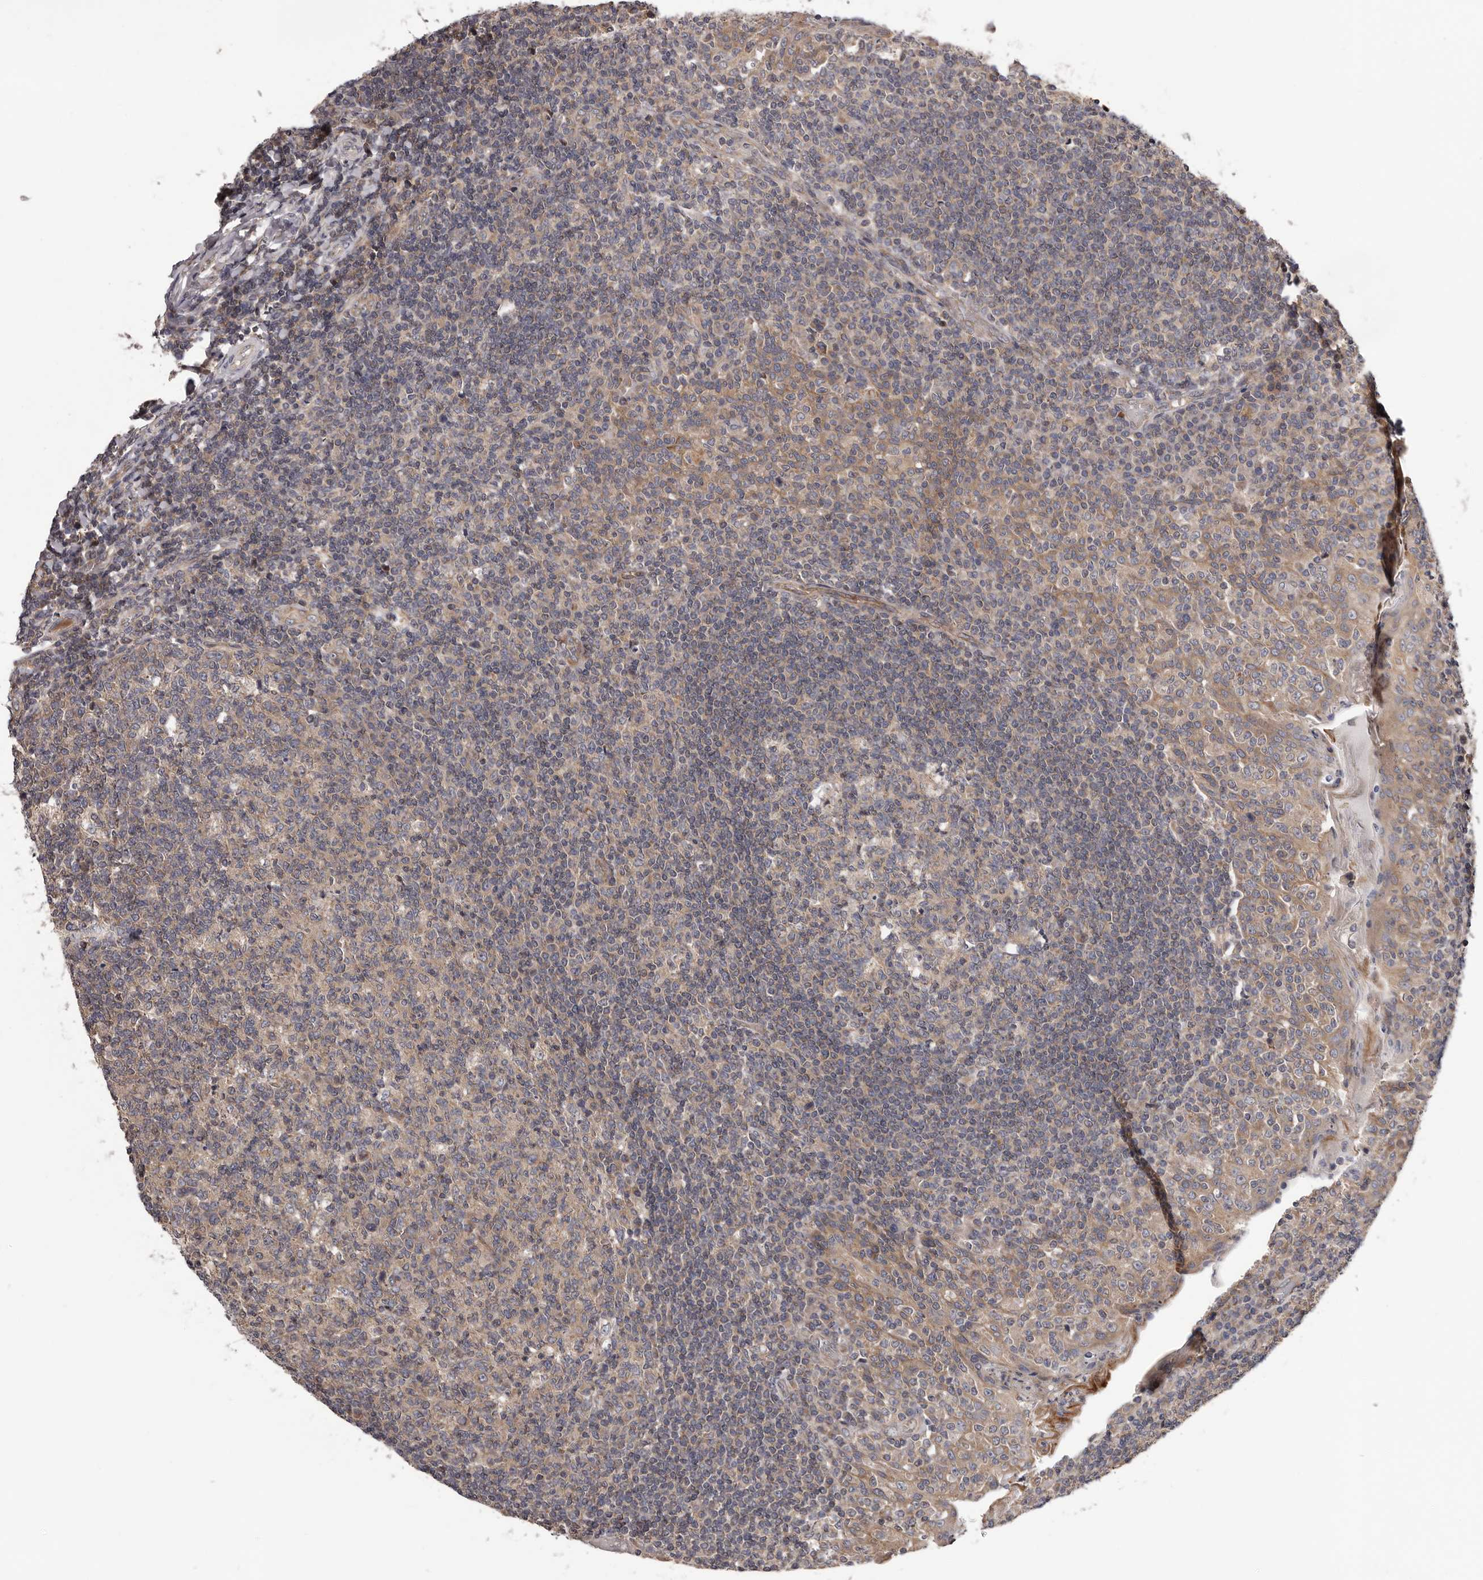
{"staining": {"intensity": "moderate", "quantity": "<25%", "location": "cytoplasmic/membranous"}, "tissue": "tonsil", "cell_type": "Germinal center cells", "image_type": "normal", "snomed": [{"axis": "morphology", "description": "Normal tissue, NOS"}, {"axis": "topography", "description": "Tonsil"}], "caption": "Tonsil stained with IHC demonstrates moderate cytoplasmic/membranous staining in about <25% of germinal center cells.", "gene": "VPS37A", "patient": {"sex": "female", "age": 19}}